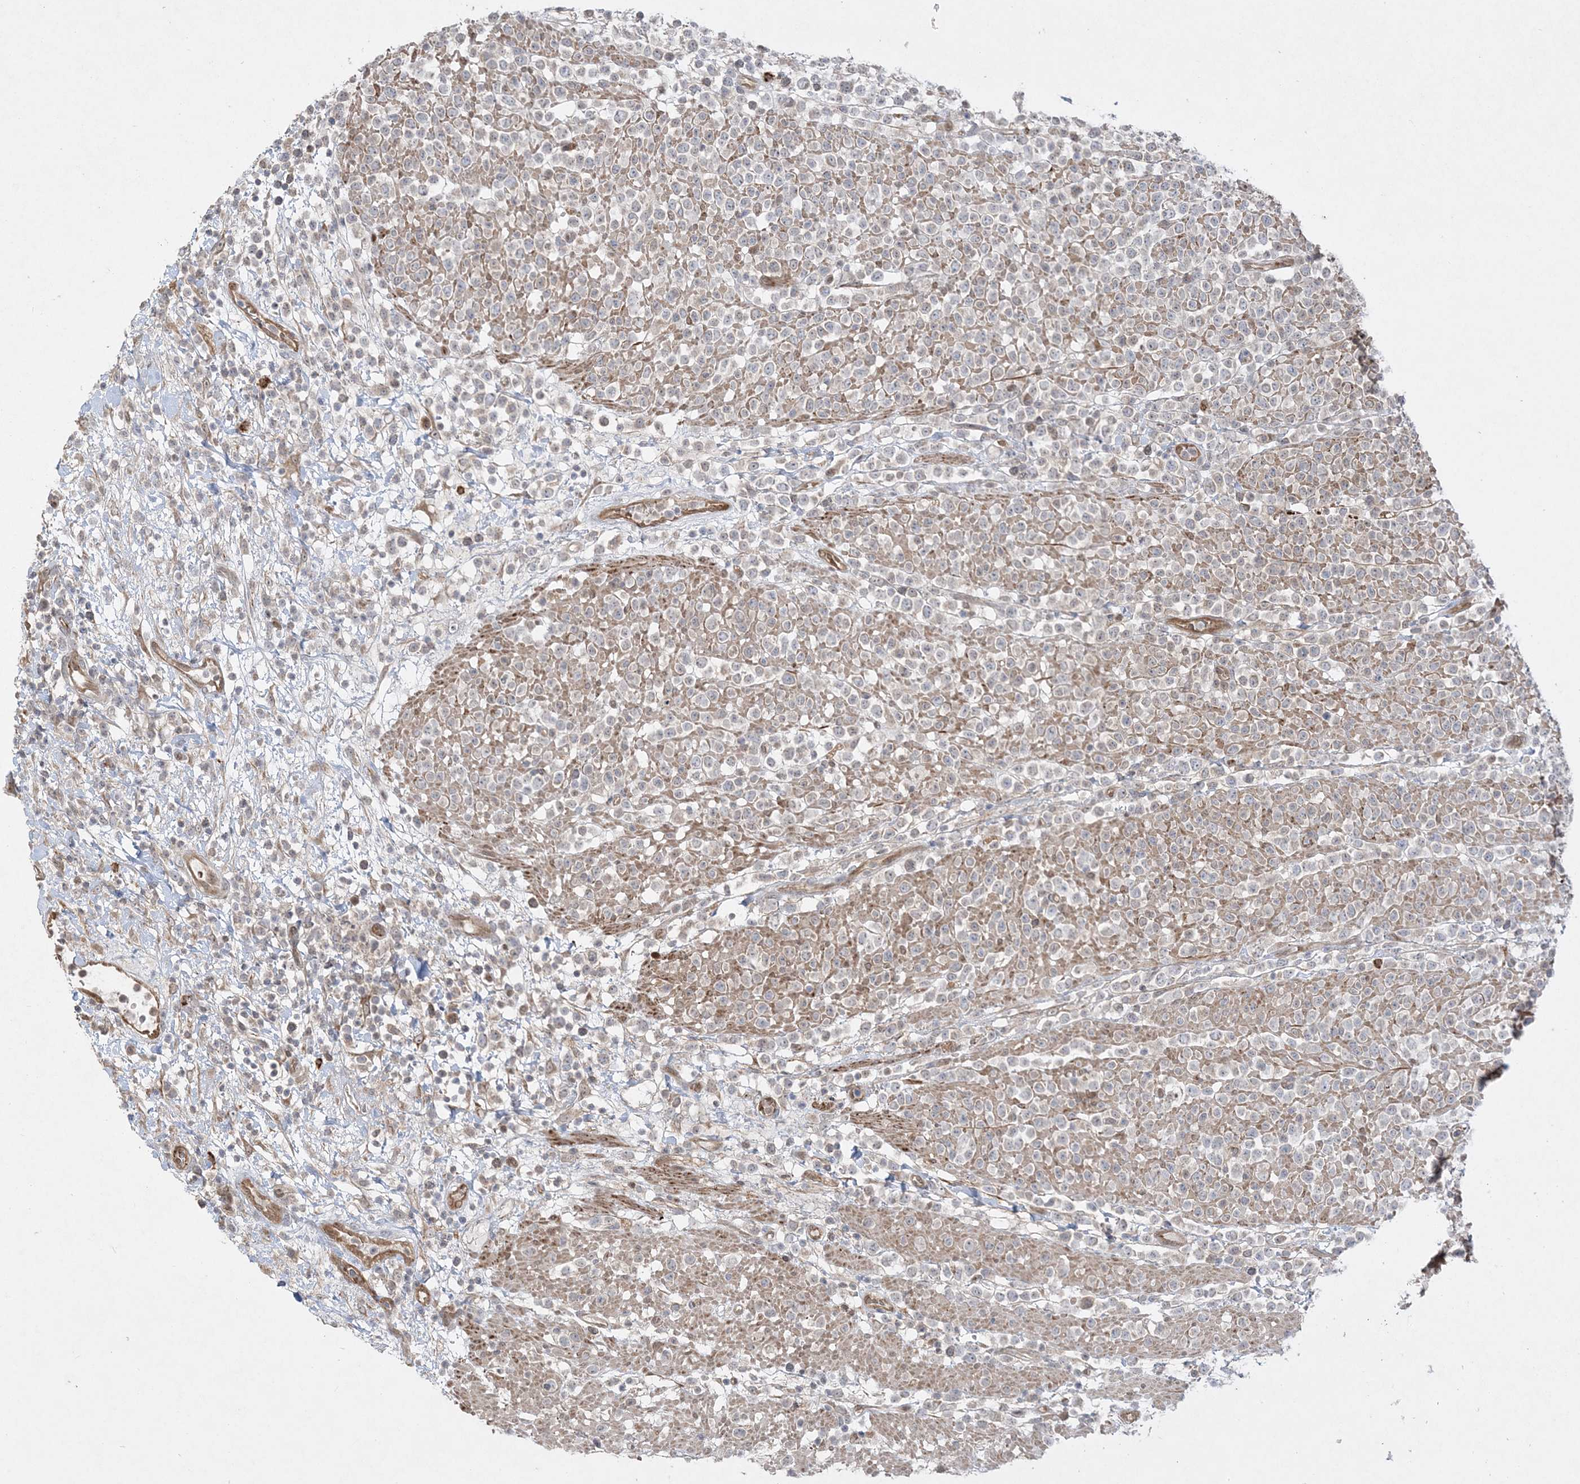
{"staining": {"intensity": "negative", "quantity": "none", "location": "none"}, "tissue": "lymphoma", "cell_type": "Tumor cells", "image_type": "cancer", "snomed": [{"axis": "morphology", "description": "Malignant lymphoma, non-Hodgkin's type, High grade"}, {"axis": "topography", "description": "Colon"}], "caption": "High magnification brightfield microscopy of lymphoma stained with DAB (3,3'-diaminobenzidine) (brown) and counterstained with hematoxylin (blue): tumor cells show no significant positivity. Nuclei are stained in blue.", "gene": "INPP1", "patient": {"sex": "female", "age": 53}}